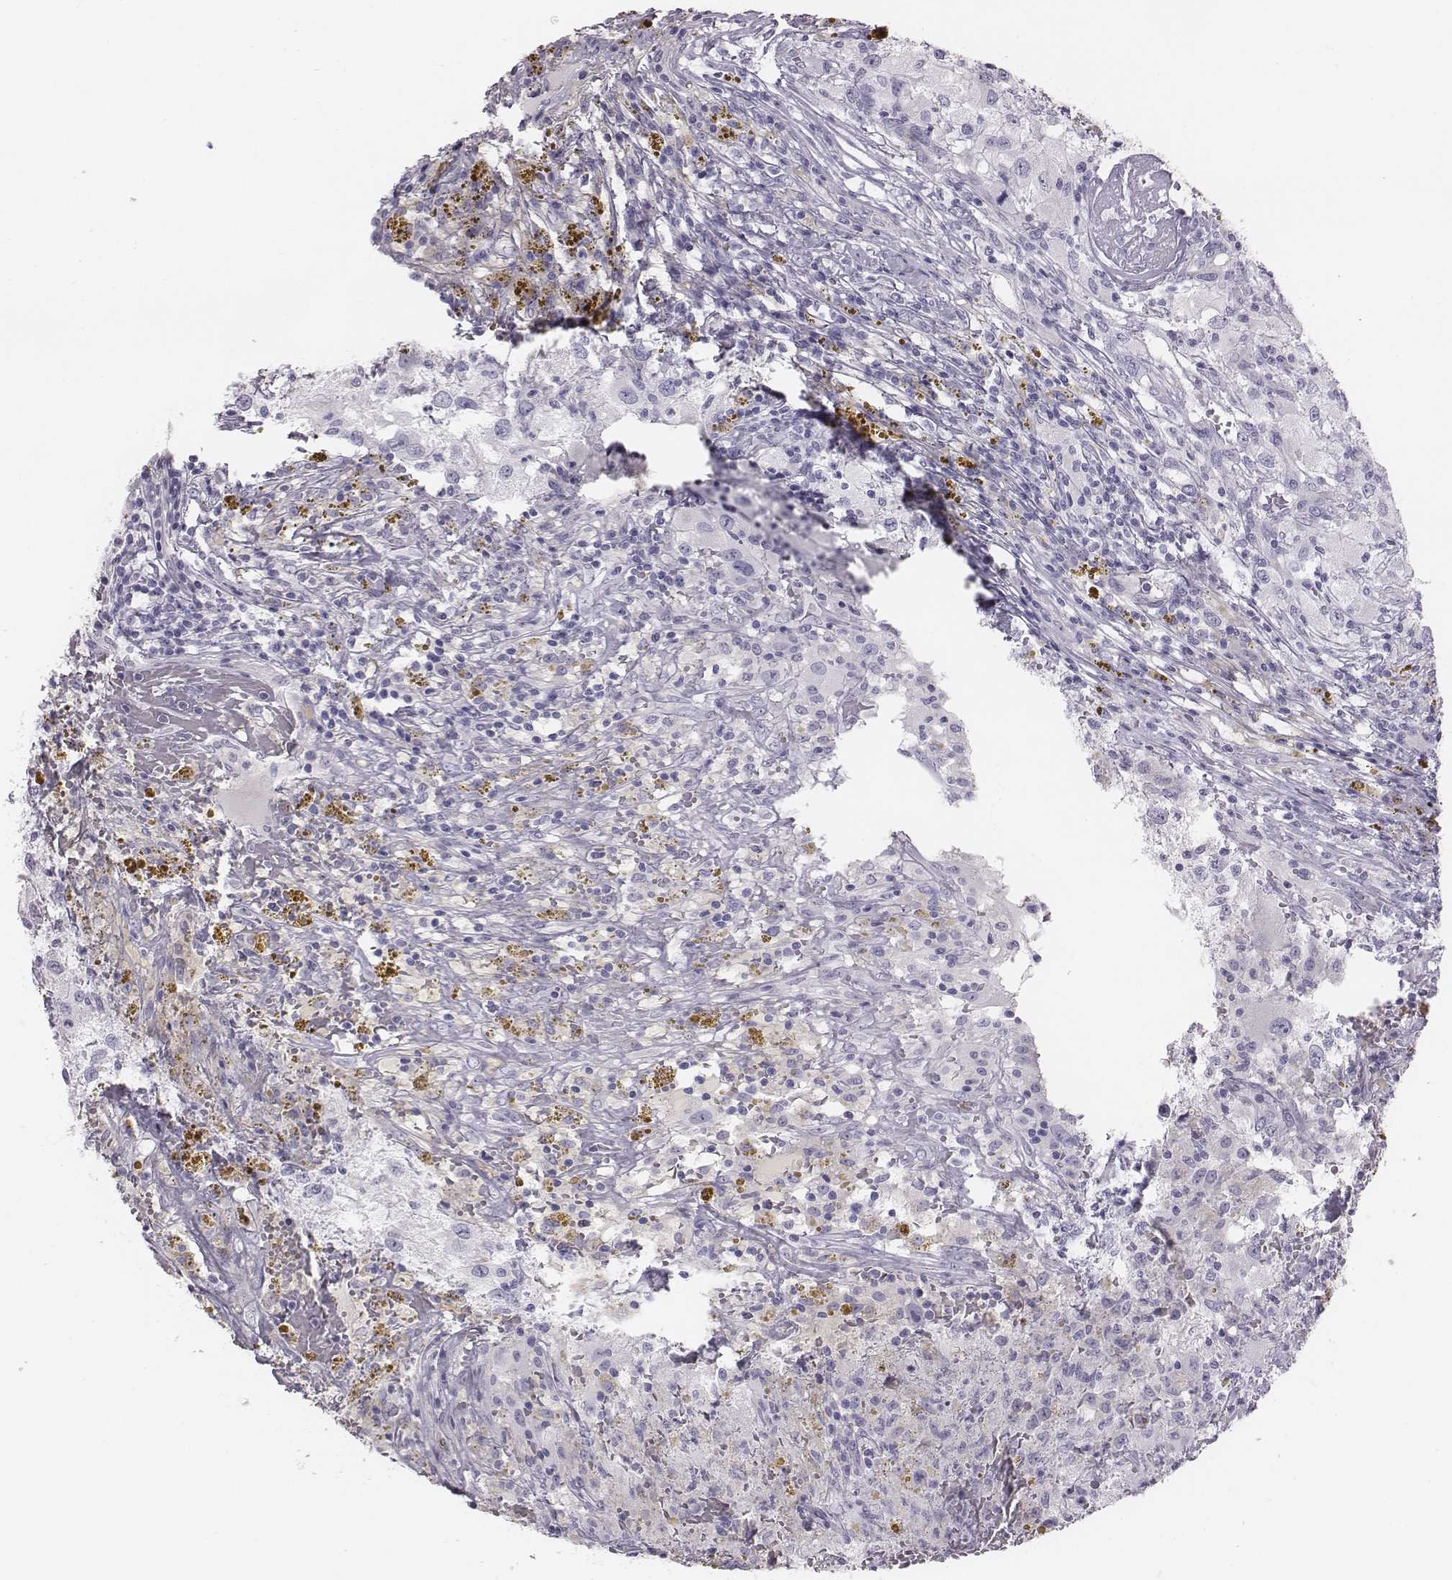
{"staining": {"intensity": "negative", "quantity": "none", "location": "none"}, "tissue": "renal cancer", "cell_type": "Tumor cells", "image_type": "cancer", "snomed": [{"axis": "morphology", "description": "Adenocarcinoma, NOS"}, {"axis": "topography", "description": "Kidney"}], "caption": "Tumor cells show no significant positivity in adenocarcinoma (renal). Brightfield microscopy of immunohistochemistry stained with DAB (3,3'-diaminobenzidine) (brown) and hematoxylin (blue), captured at high magnification.", "gene": "CACNG4", "patient": {"sex": "female", "age": 67}}